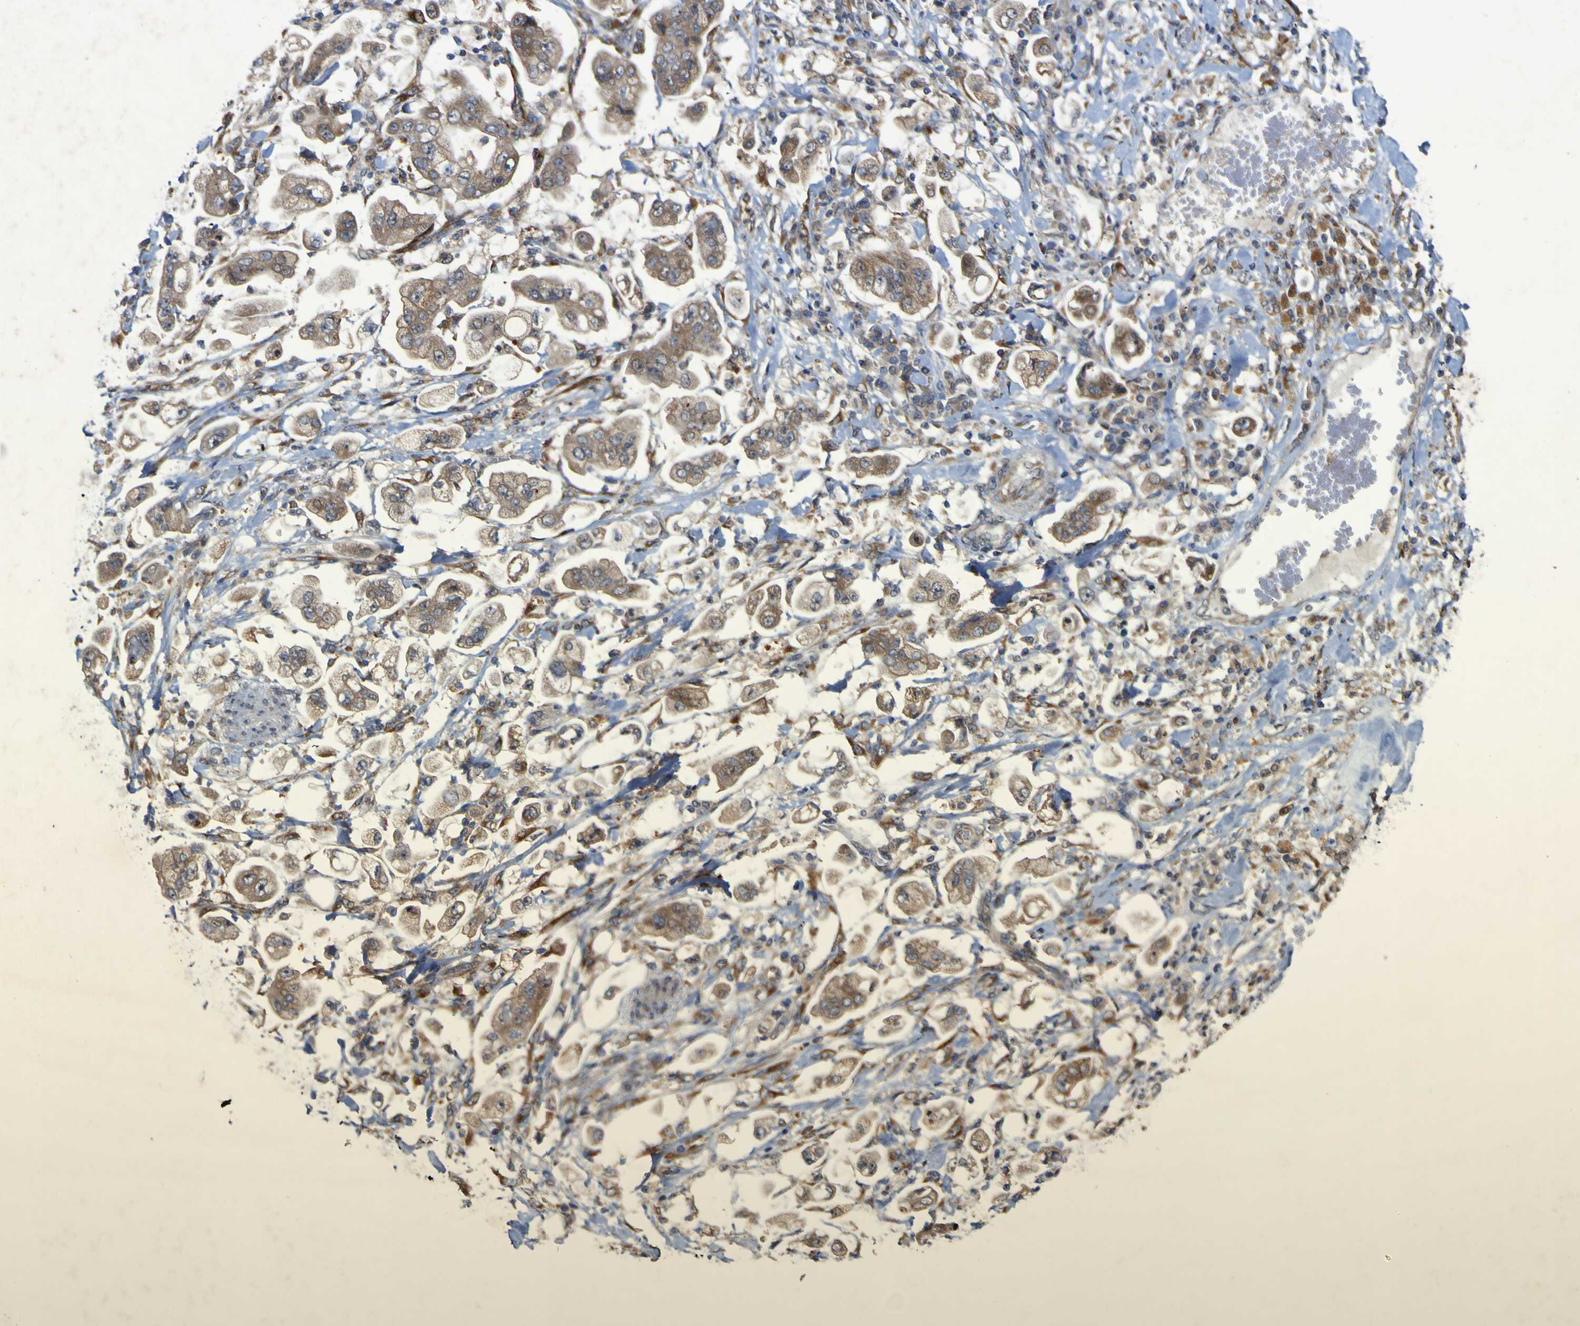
{"staining": {"intensity": "moderate", "quantity": ">75%", "location": "cytoplasmic/membranous"}, "tissue": "stomach cancer", "cell_type": "Tumor cells", "image_type": "cancer", "snomed": [{"axis": "morphology", "description": "Adenocarcinoma, NOS"}, {"axis": "topography", "description": "Stomach"}], "caption": "Stomach cancer (adenocarcinoma) stained with DAB (3,3'-diaminobenzidine) immunohistochemistry (IHC) reveals medium levels of moderate cytoplasmic/membranous expression in approximately >75% of tumor cells.", "gene": "IRAK2", "patient": {"sex": "male", "age": 62}}